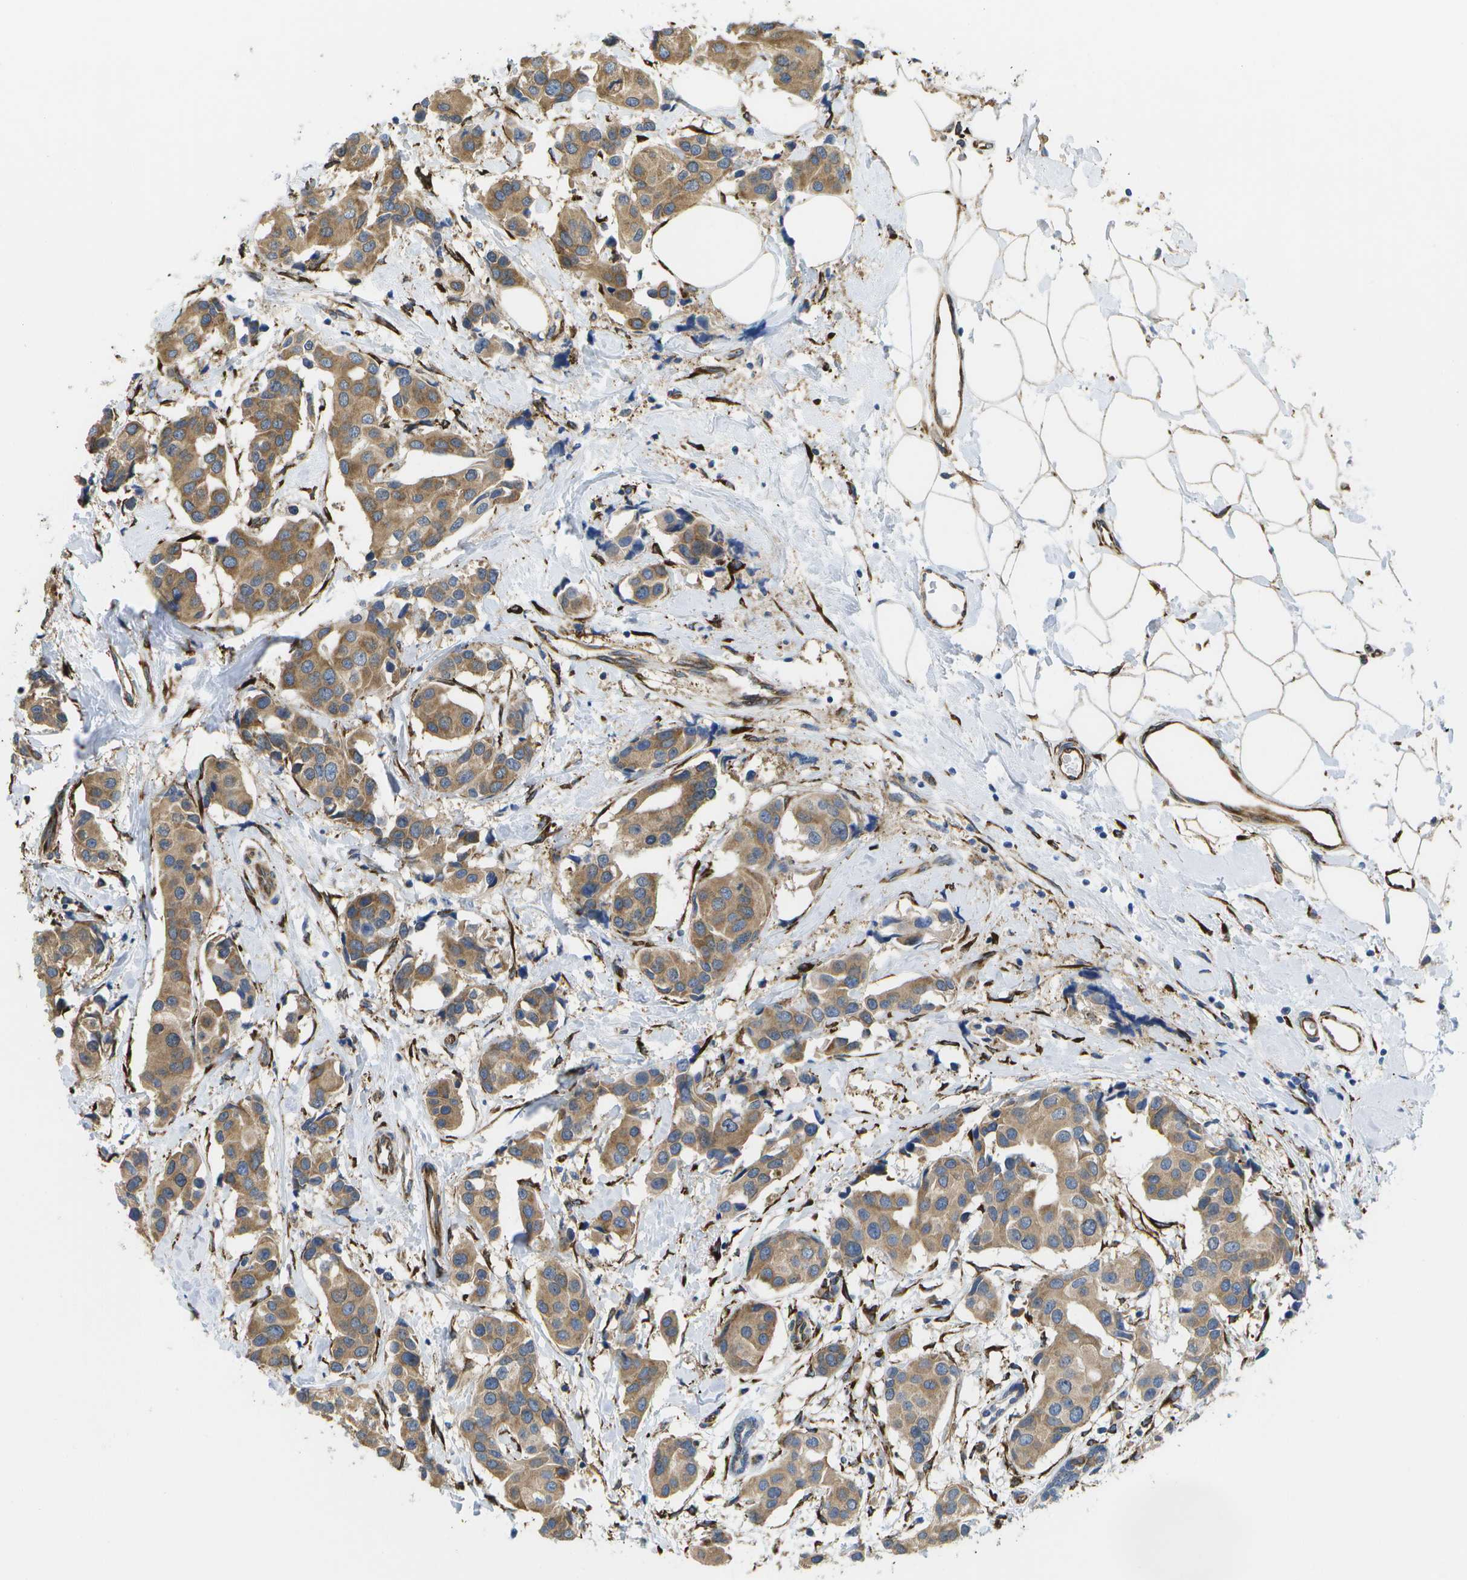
{"staining": {"intensity": "moderate", "quantity": ">75%", "location": "cytoplasmic/membranous"}, "tissue": "breast cancer", "cell_type": "Tumor cells", "image_type": "cancer", "snomed": [{"axis": "morphology", "description": "Normal tissue, NOS"}, {"axis": "morphology", "description": "Duct carcinoma"}, {"axis": "topography", "description": "Breast"}], "caption": "Brown immunohistochemical staining in human breast cancer (infiltrating ductal carcinoma) exhibits moderate cytoplasmic/membranous positivity in about >75% of tumor cells.", "gene": "ZDHHC17", "patient": {"sex": "female", "age": 39}}